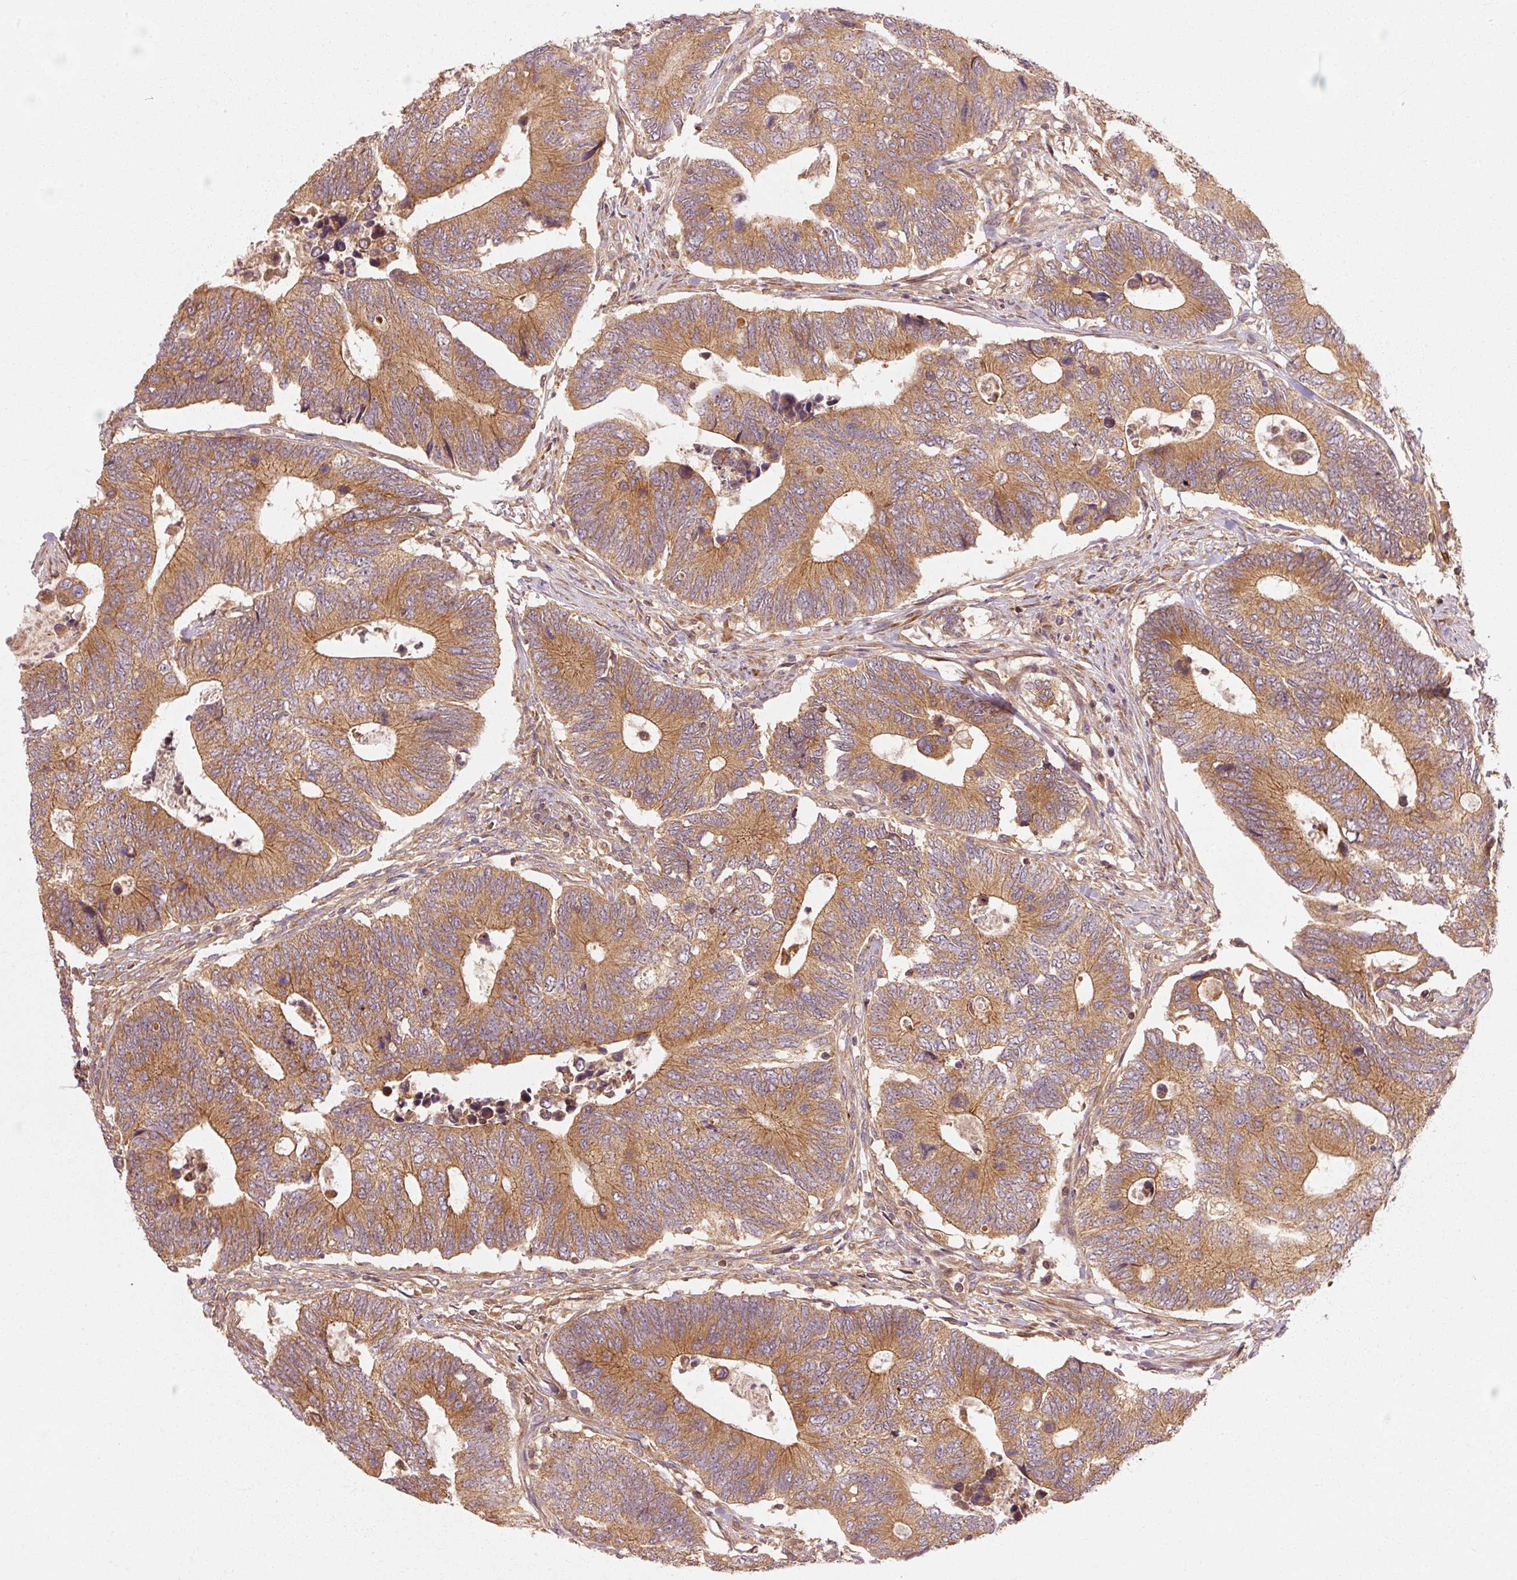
{"staining": {"intensity": "moderate", "quantity": ">75%", "location": "cytoplasmic/membranous"}, "tissue": "colorectal cancer", "cell_type": "Tumor cells", "image_type": "cancer", "snomed": [{"axis": "morphology", "description": "Adenocarcinoma, NOS"}, {"axis": "topography", "description": "Colon"}], "caption": "A brown stain highlights moderate cytoplasmic/membranous expression of a protein in colorectal cancer (adenocarcinoma) tumor cells.", "gene": "CTNNA1", "patient": {"sex": "male", "age": 87}}